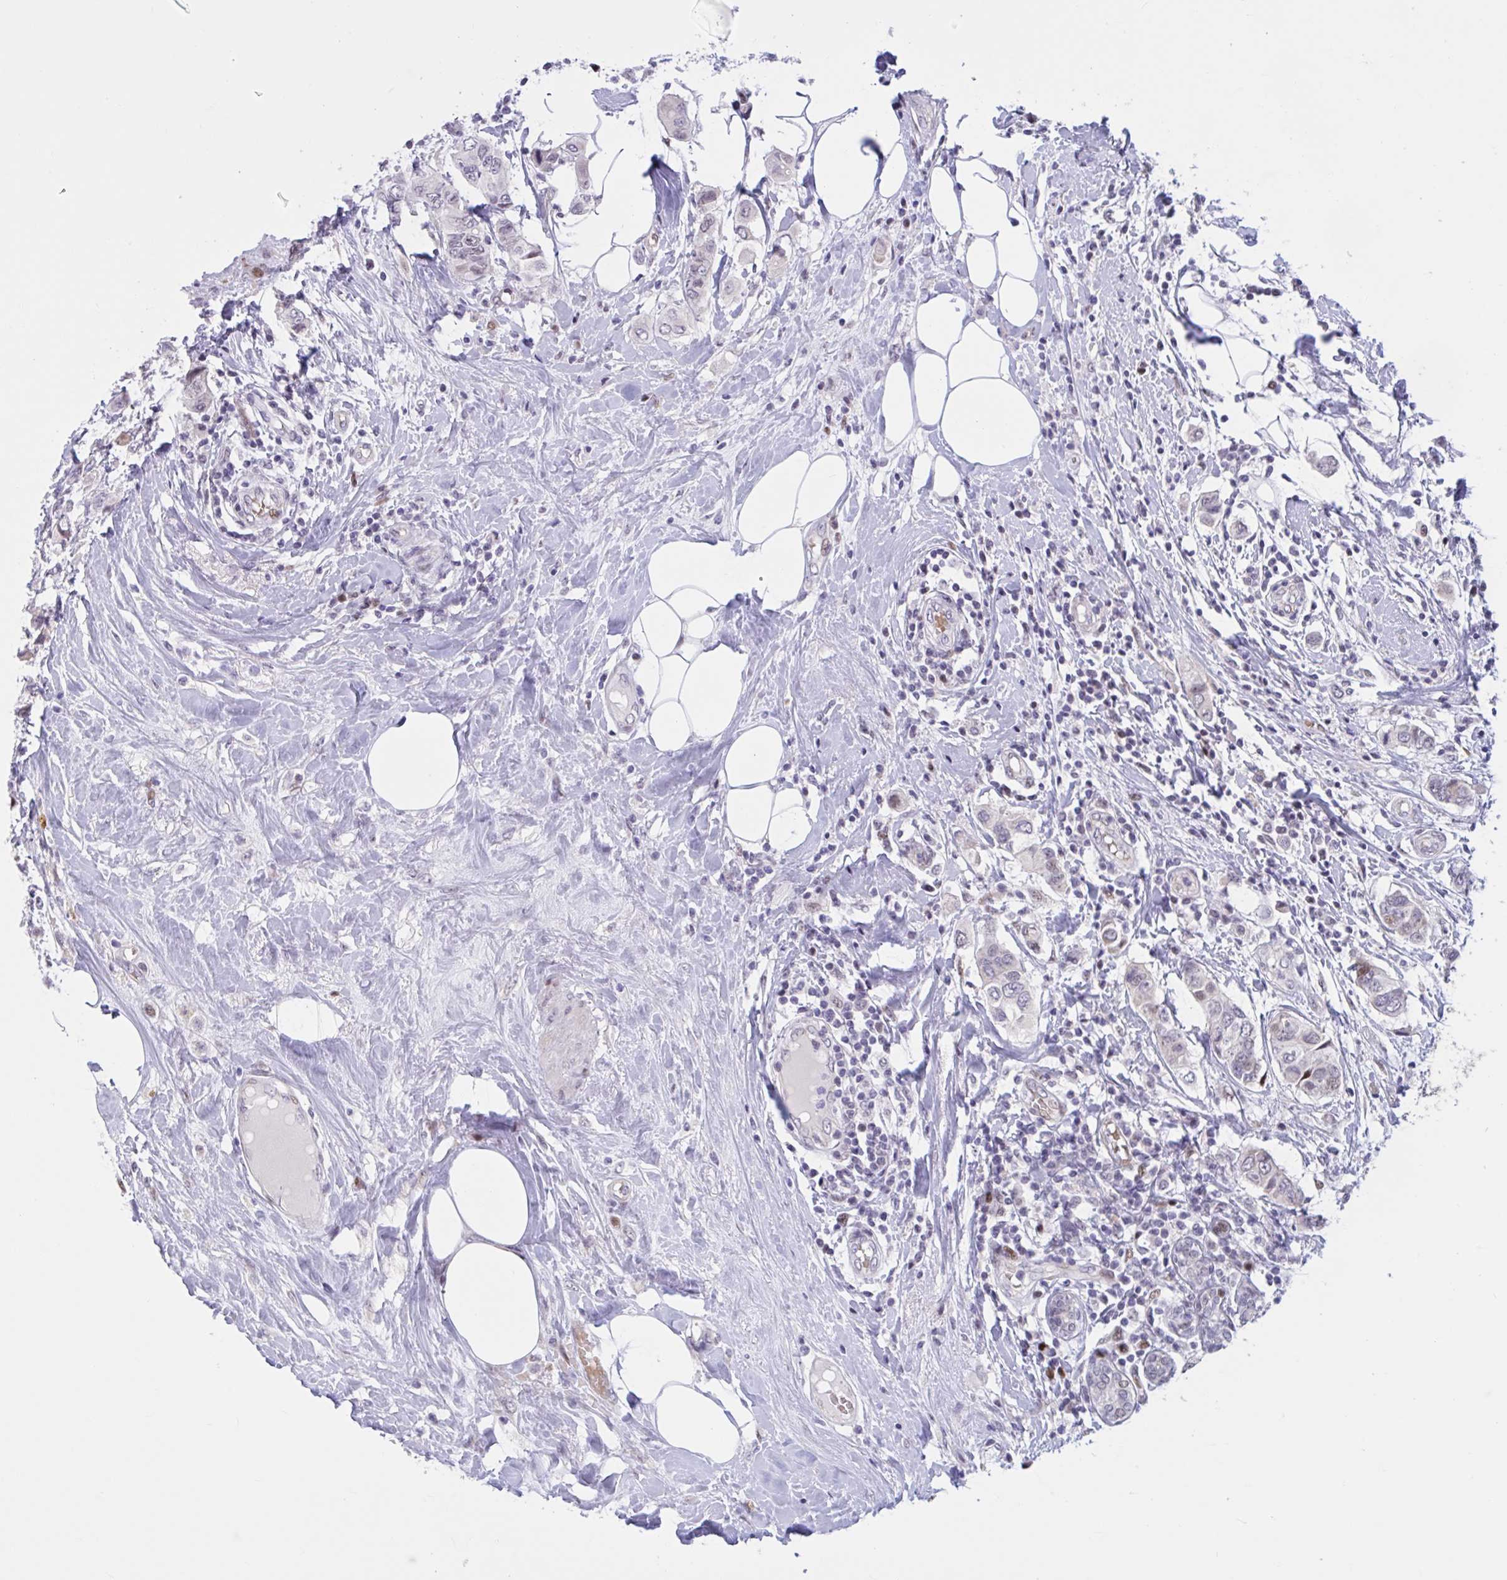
{"staining": {"intensity": "weak", "quantity": "<25%", "location": "nuclear"}, "tissue": "breast cancer", "cell_type": "Tumor cells", "image_type": "cancer", "snomed": [{"axis": "morphology", "description": "Lobular carcinoma"}, {"axis": "topography", "description": "Breast"}], "caption": "Tumor cells are negative for protein expression in human breast lobular carcinoma.", "gene": "RBL1", "patient": {"sex": "female", "age": 51}}